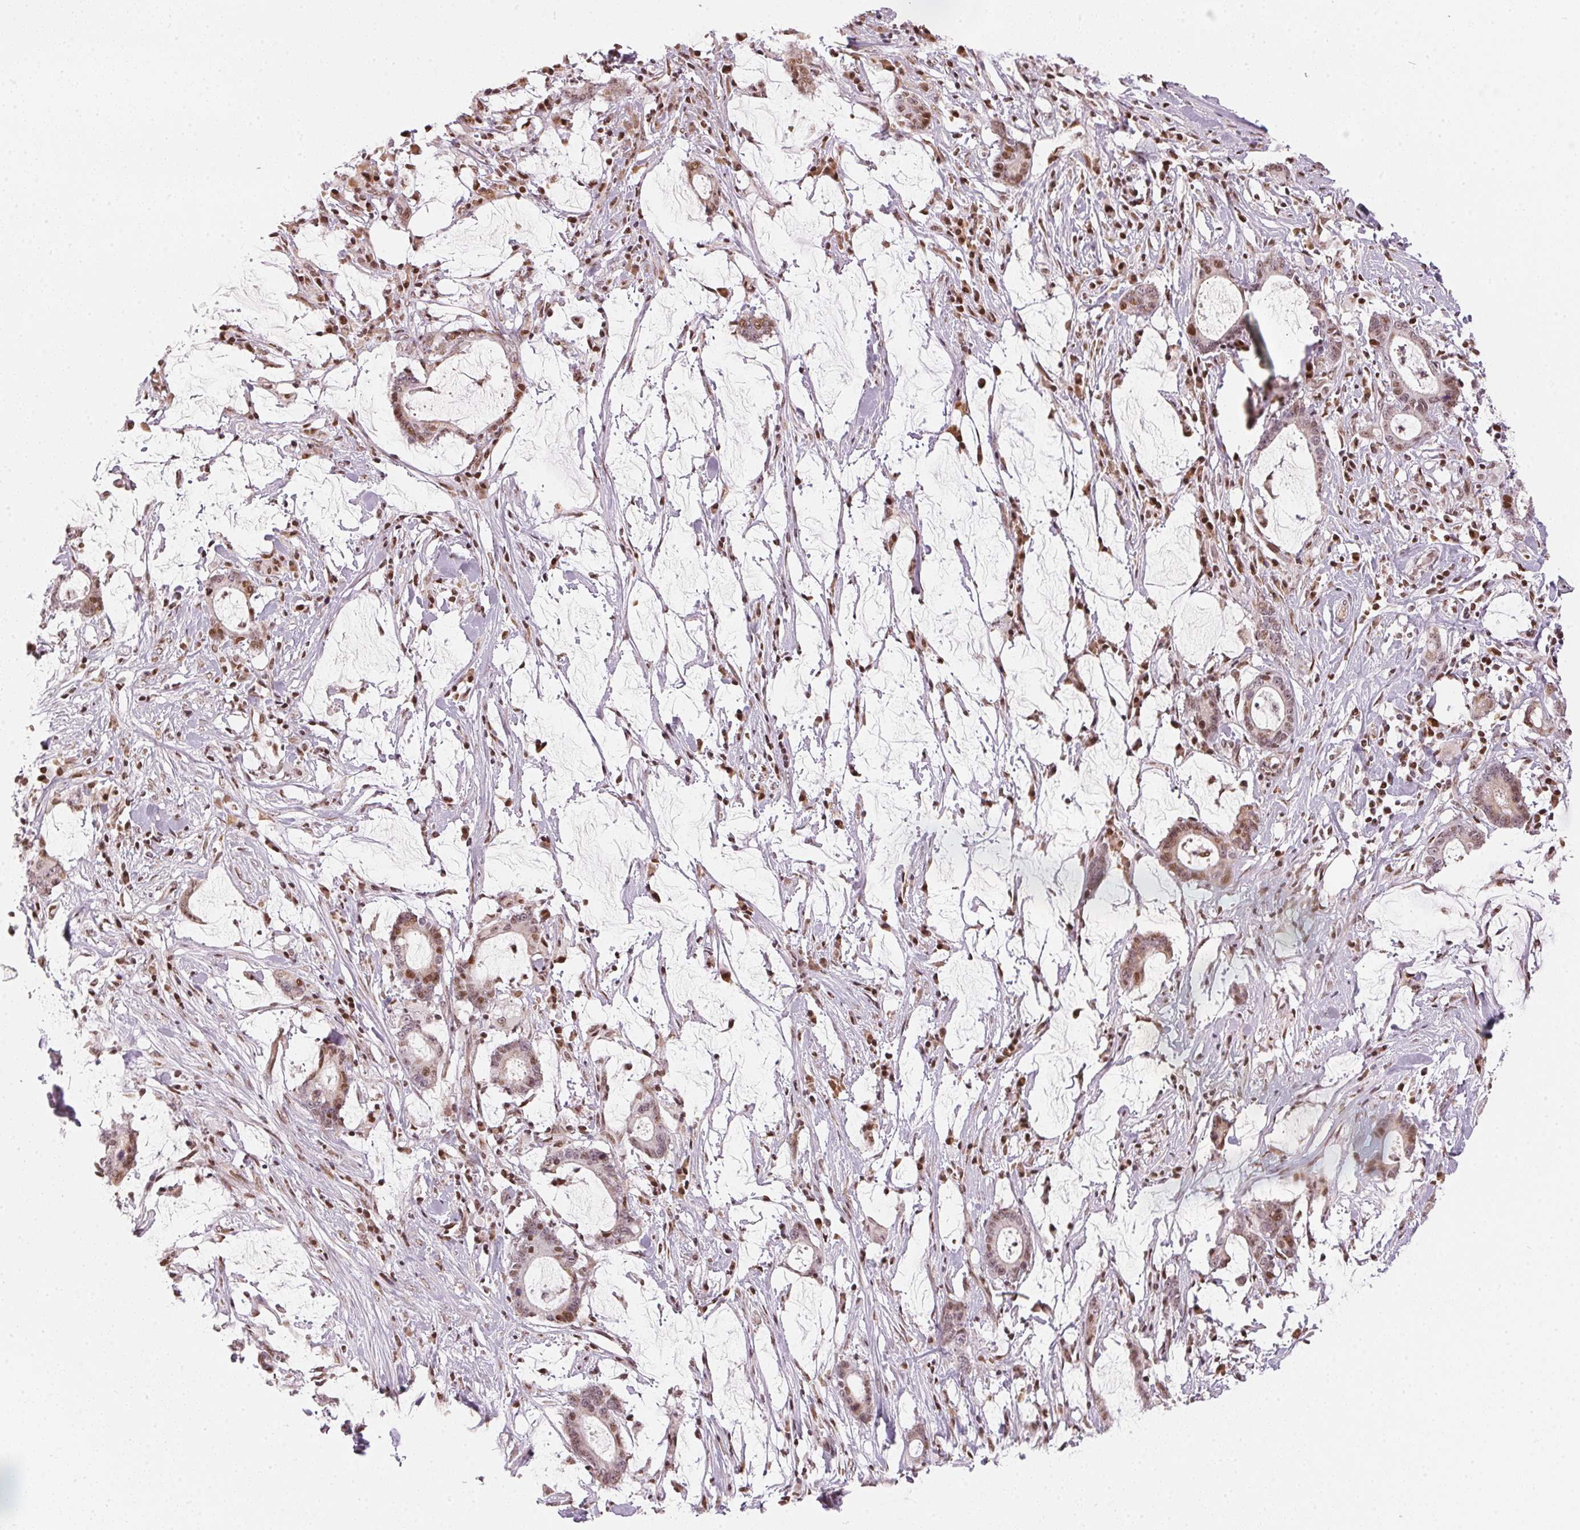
{"staining": {"intensity": "weak", "quantity": "25%-75%", "location": "nuclear"}, "tissue": "stomach cancer", "cell_type": "Tumor cells", "image_type": "cancer", "snomed": [{"axis": "morphology", "description": "Adenocarcinoma, NOS"}, {"axis": "topography", "description": "Stomach, upper"}], "caption": "This photomicrograph demonstrates immunohistochemistry staining of stomach adenocarcinoma, with low weak nuclear positivity in approximately 25%-75% of tumor cells.", "gene": "KAT6A", "patient": {"sex": "male", "age": 68}}